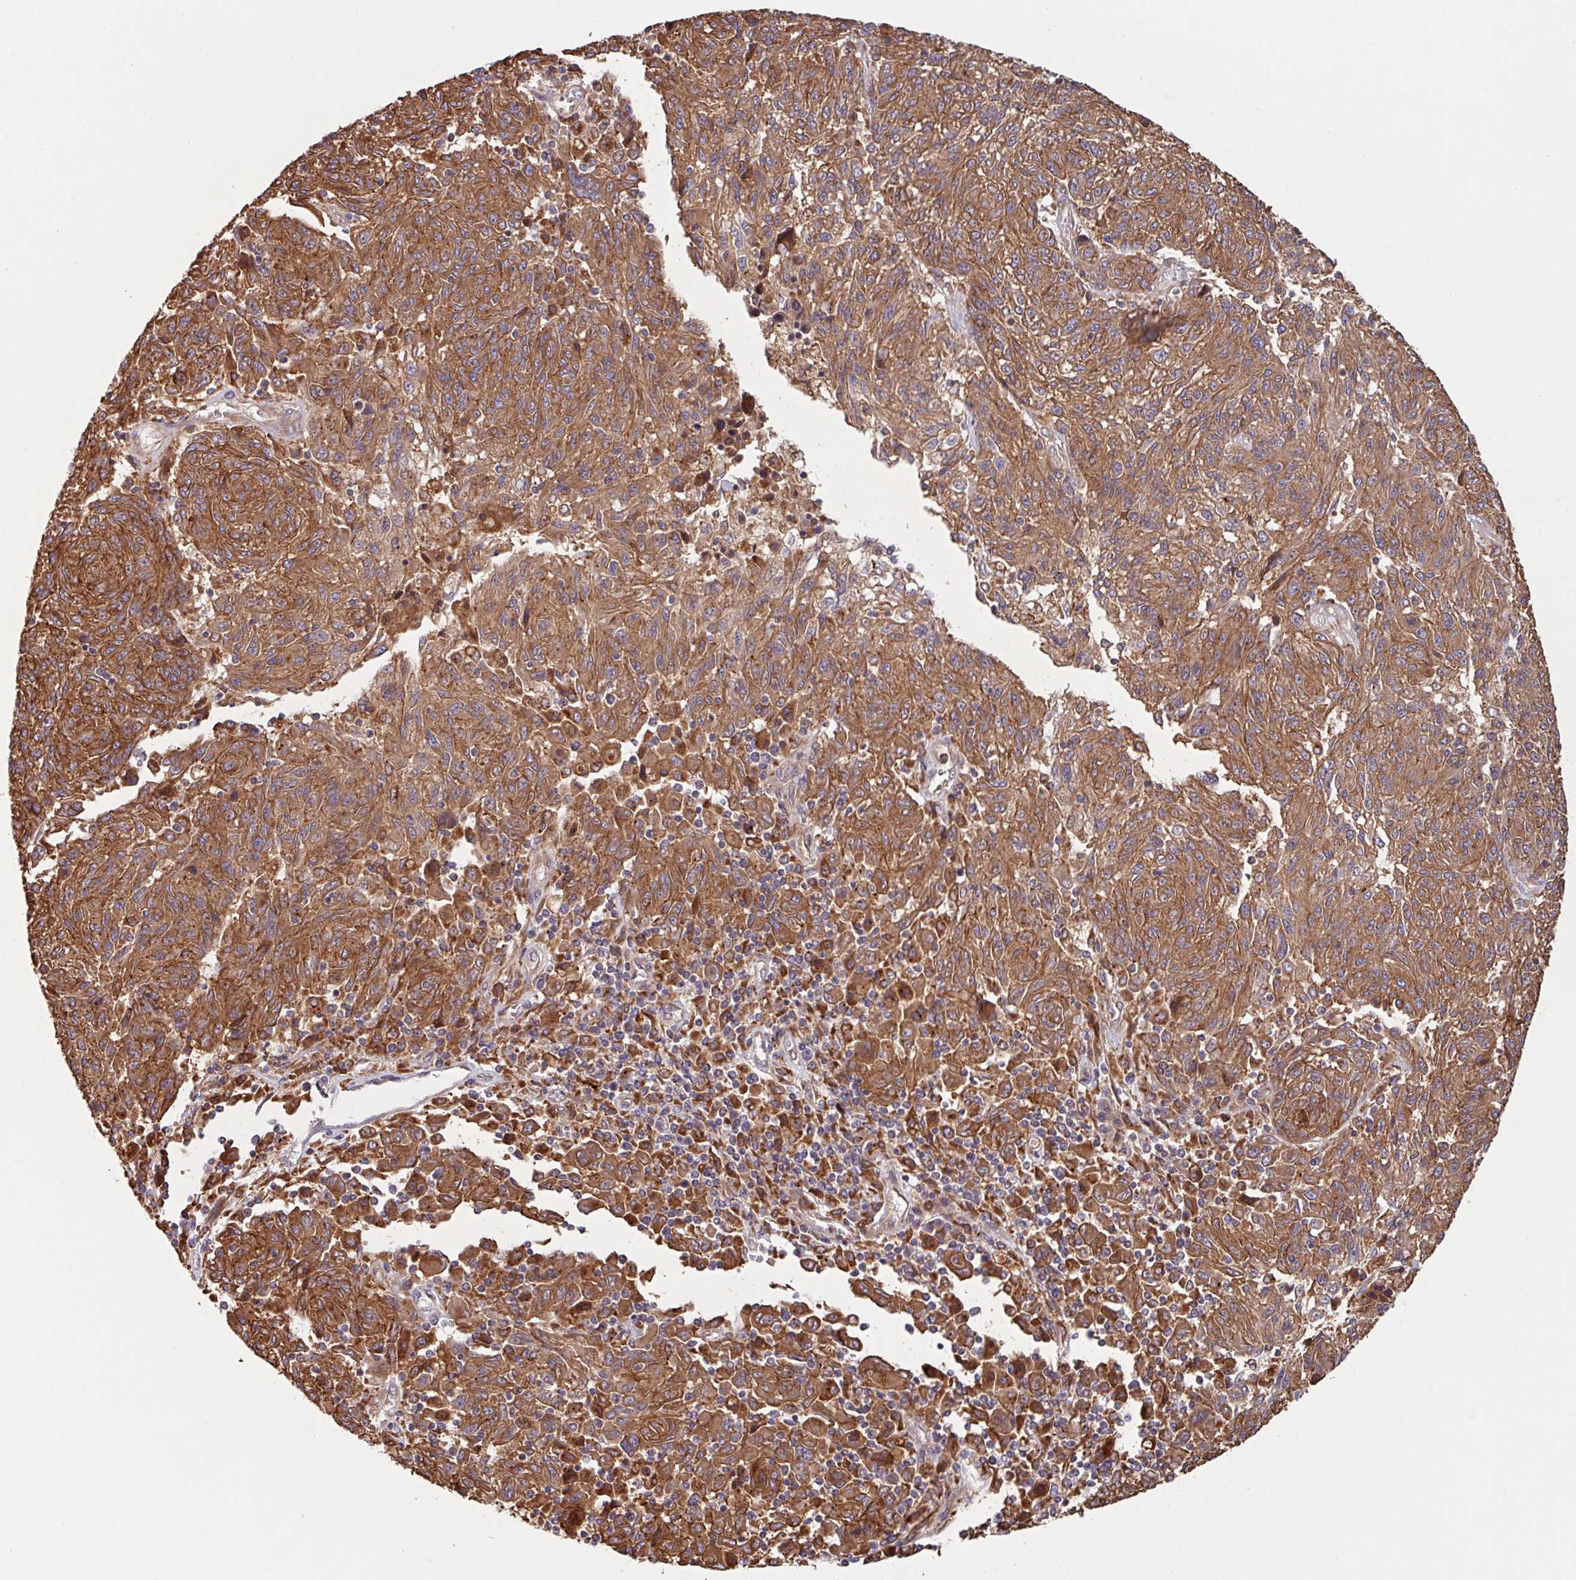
{"staining": {"intensity": "strong", "quantity": ">75%", "location": "cytoplasmic/membranous"}, "tissue": "melanoma", "cell_type": "Tumor cells", "image_type": "cancer", "snomed": [{"axis": "morphology", "description": "Malignant melanoma, NOS"}, {"axis": "topography", "description": "Skin"}], "caption": "Melanoma tissue shows strong cytoplasmic/membranous staining in approximately >75% of tumor cells The staining was performed using DAB, with brown indicating positive protein expression. Nuclei are stained blue with hematoxylin.", "gene": "TRIM14", "patient": {"sex": "male", "age": 53}}